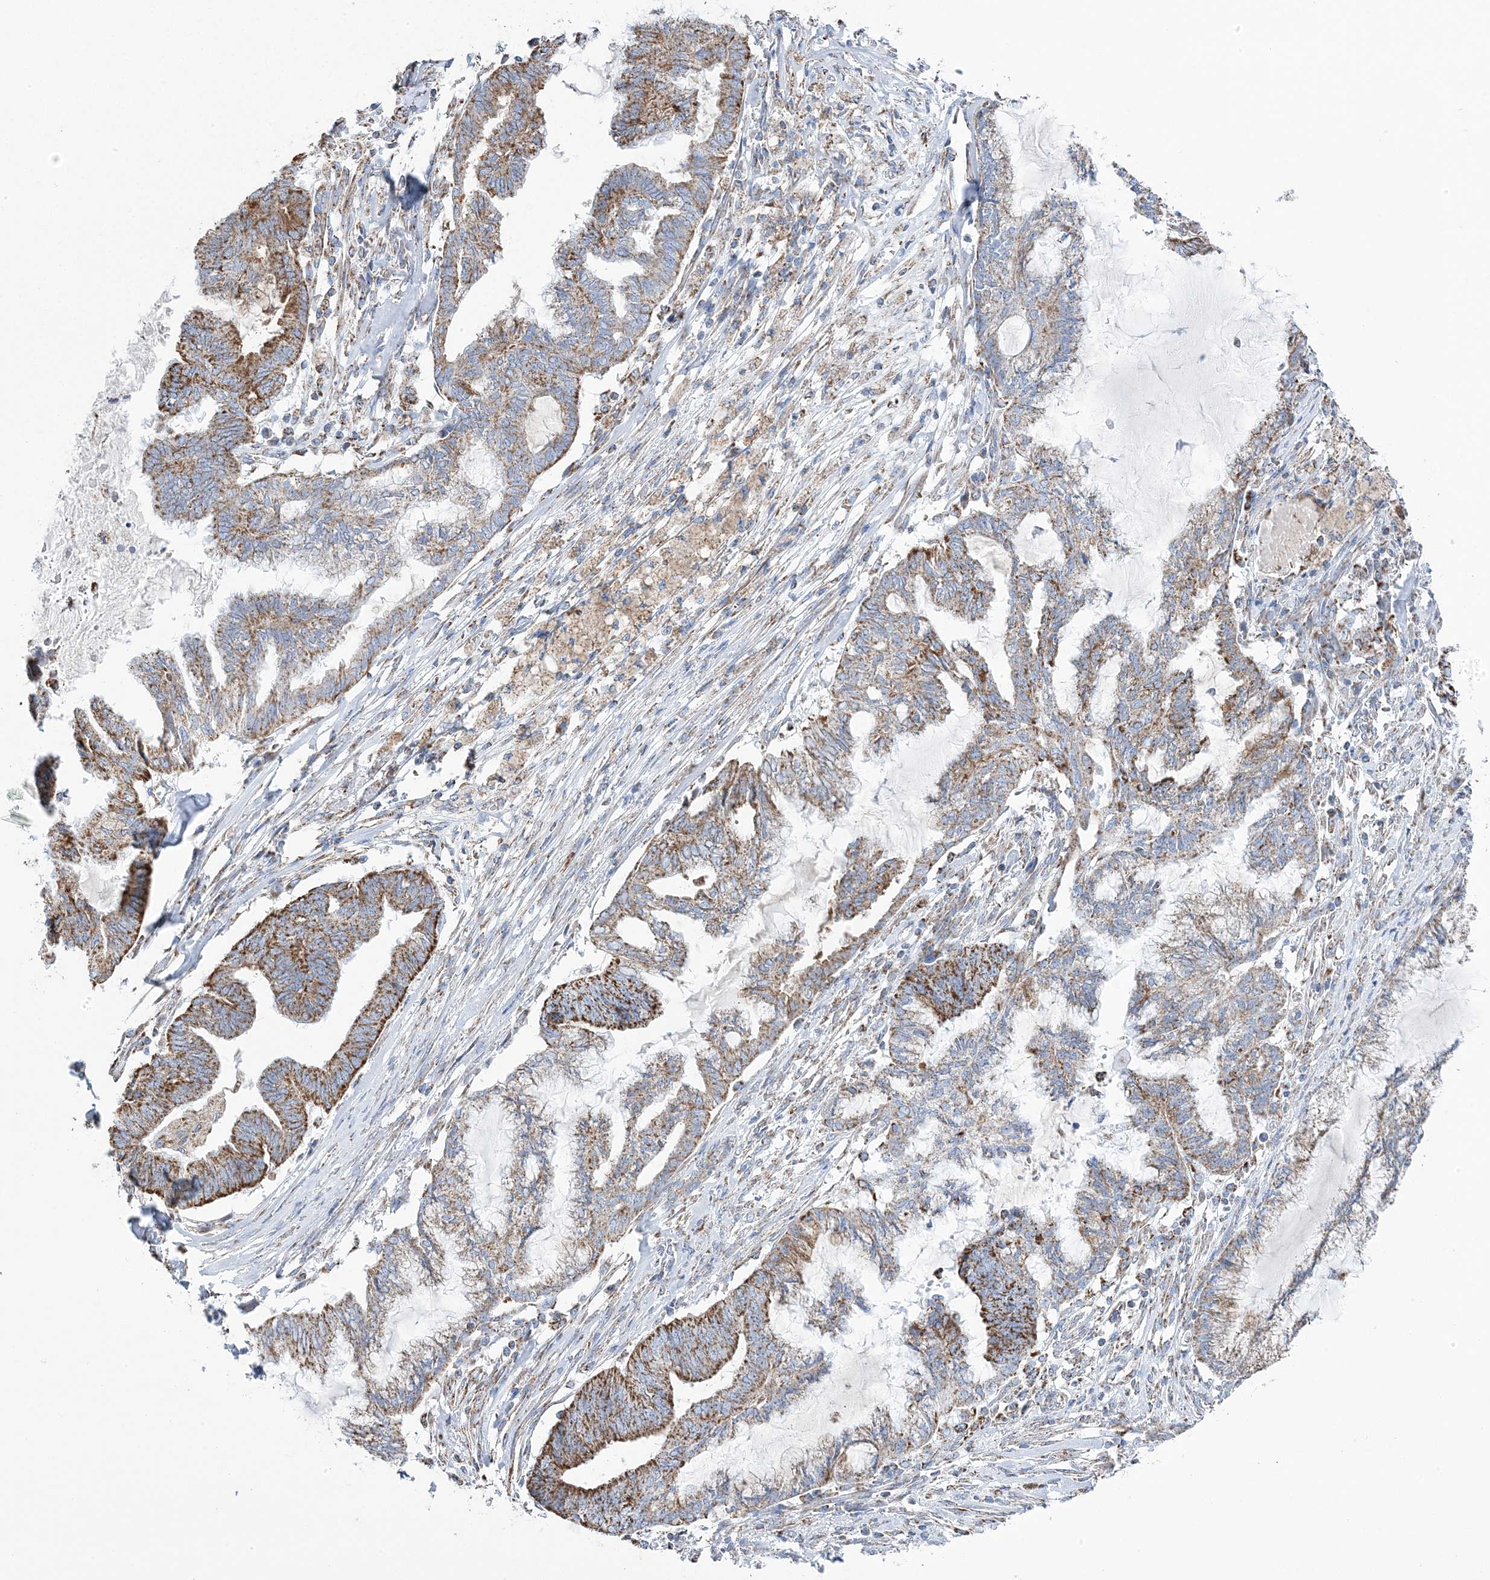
{"staining": {"intensity": "moderate", "quantity": ">75%", "location": "cytoplasmic/membranous"}, "tissue": "endometrial cancer", "cell_type": "Tumor cells", "image_type": "cancer", "snomed": [{"axis": "morphology", "description": "Adenocarcinoma, NOS"}, {"axis": "topography", "description": "Endometrium"}], "caption": "The immunohistochemical stain labels moderate cytoplasmic/membranous staining in tumor cells of endometrial cancer (adenocarcinoma) tissue. (brown staining indicates protein expression, while blue staining denotes nuclei).", "gene": "GTPBP8", "patient": {"sex": "female", "age": 86}}